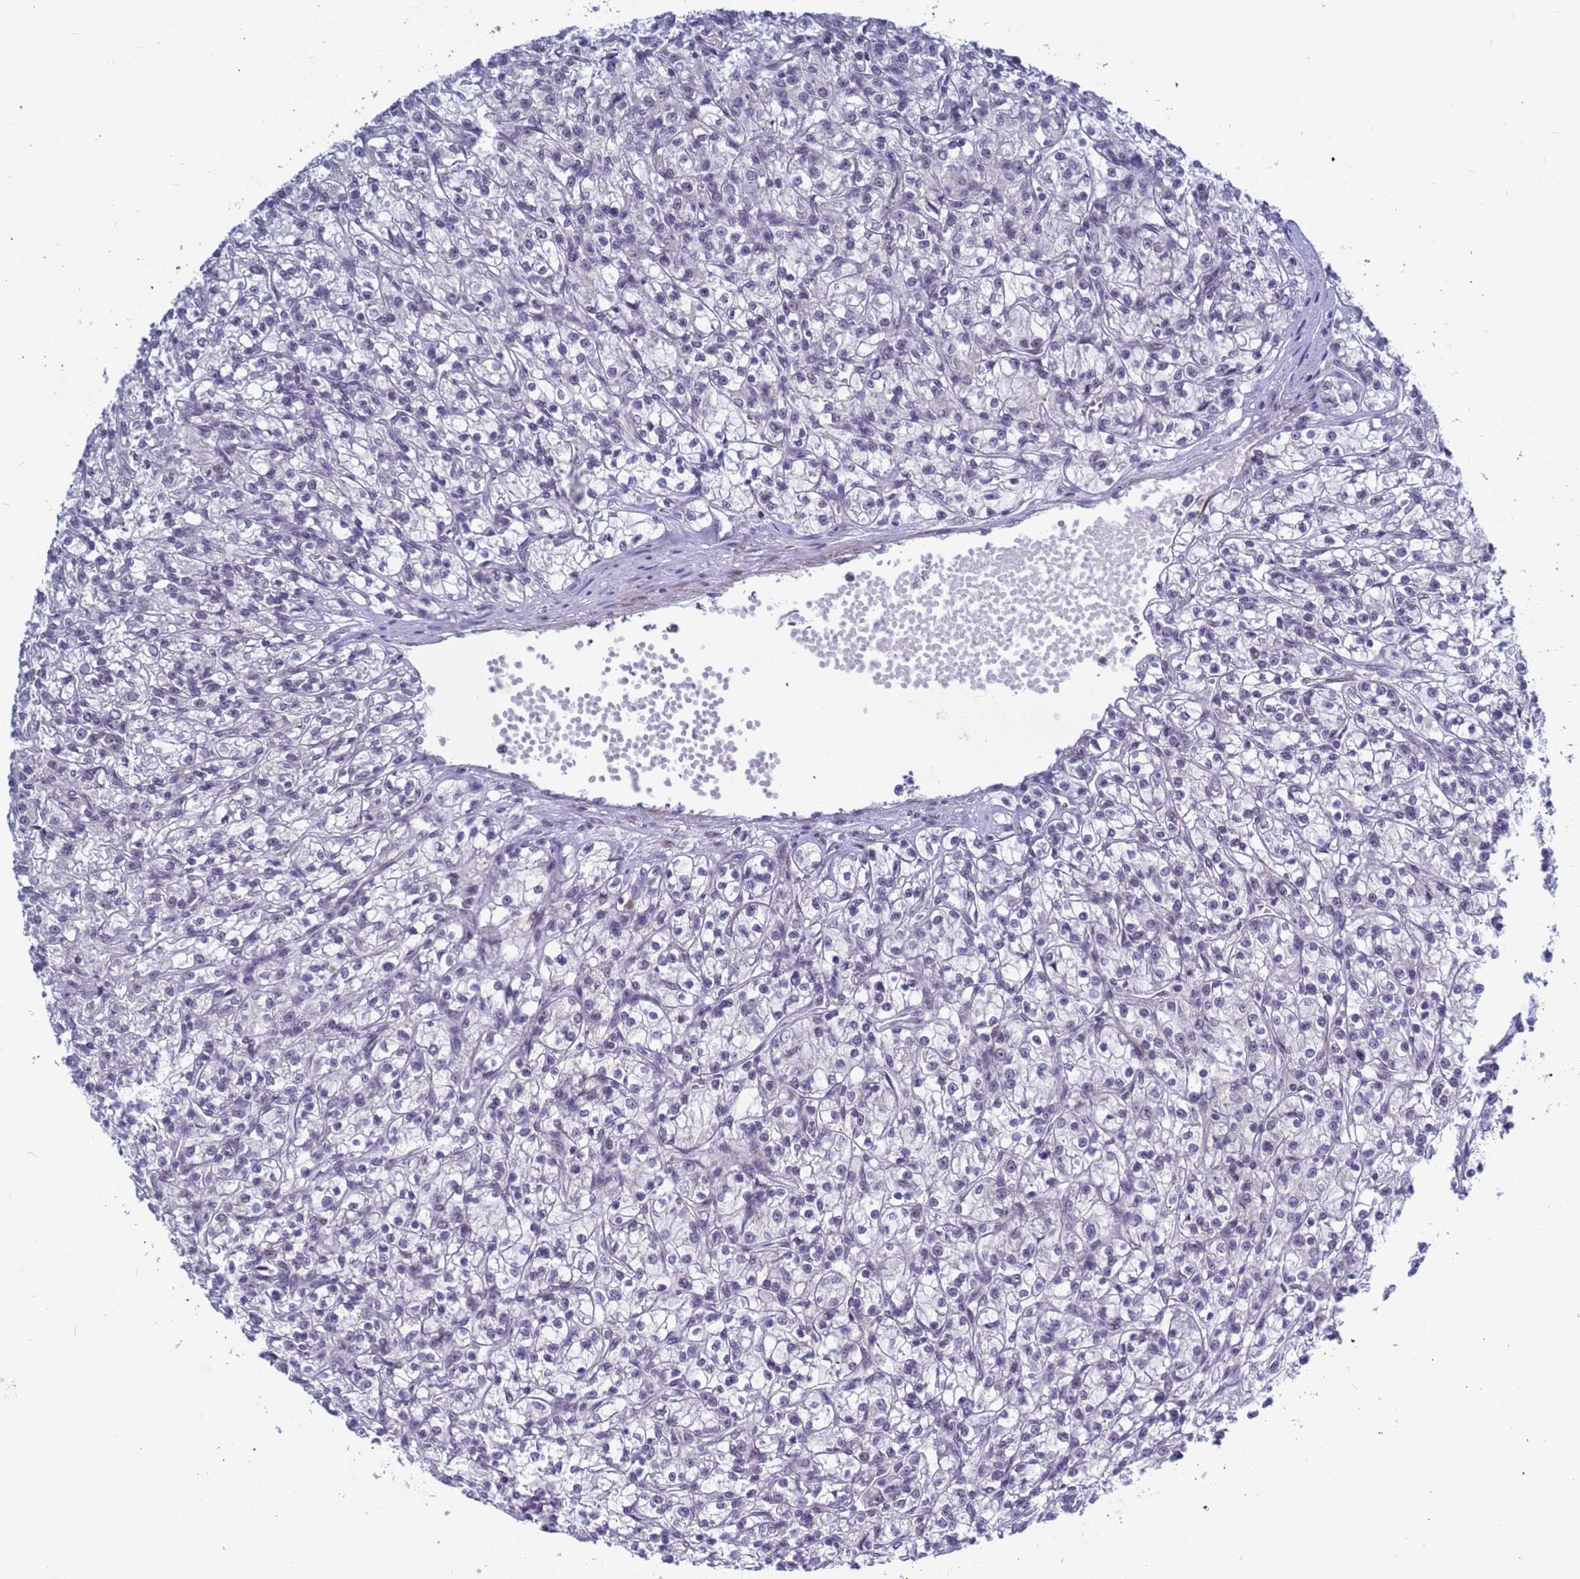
{"staining": {"intensity": "negative", "quantity": "none", "location": "none"}, "tissue": "renal cancer", "cell_type": "Tumor cells", "image_type": "cancer", "snomed": [{"axis": "morphology", "description": "Adenocarcinoma, NOS"}, {"axis": "topography", "description": "Kidney"}], "caption": "IHC histopathology image of human renal cancer stained for a protein (brown), which shows no staining in tumor cells.", "gene": "CXorf65", "patient": {"sex": "female", "age": 59}}